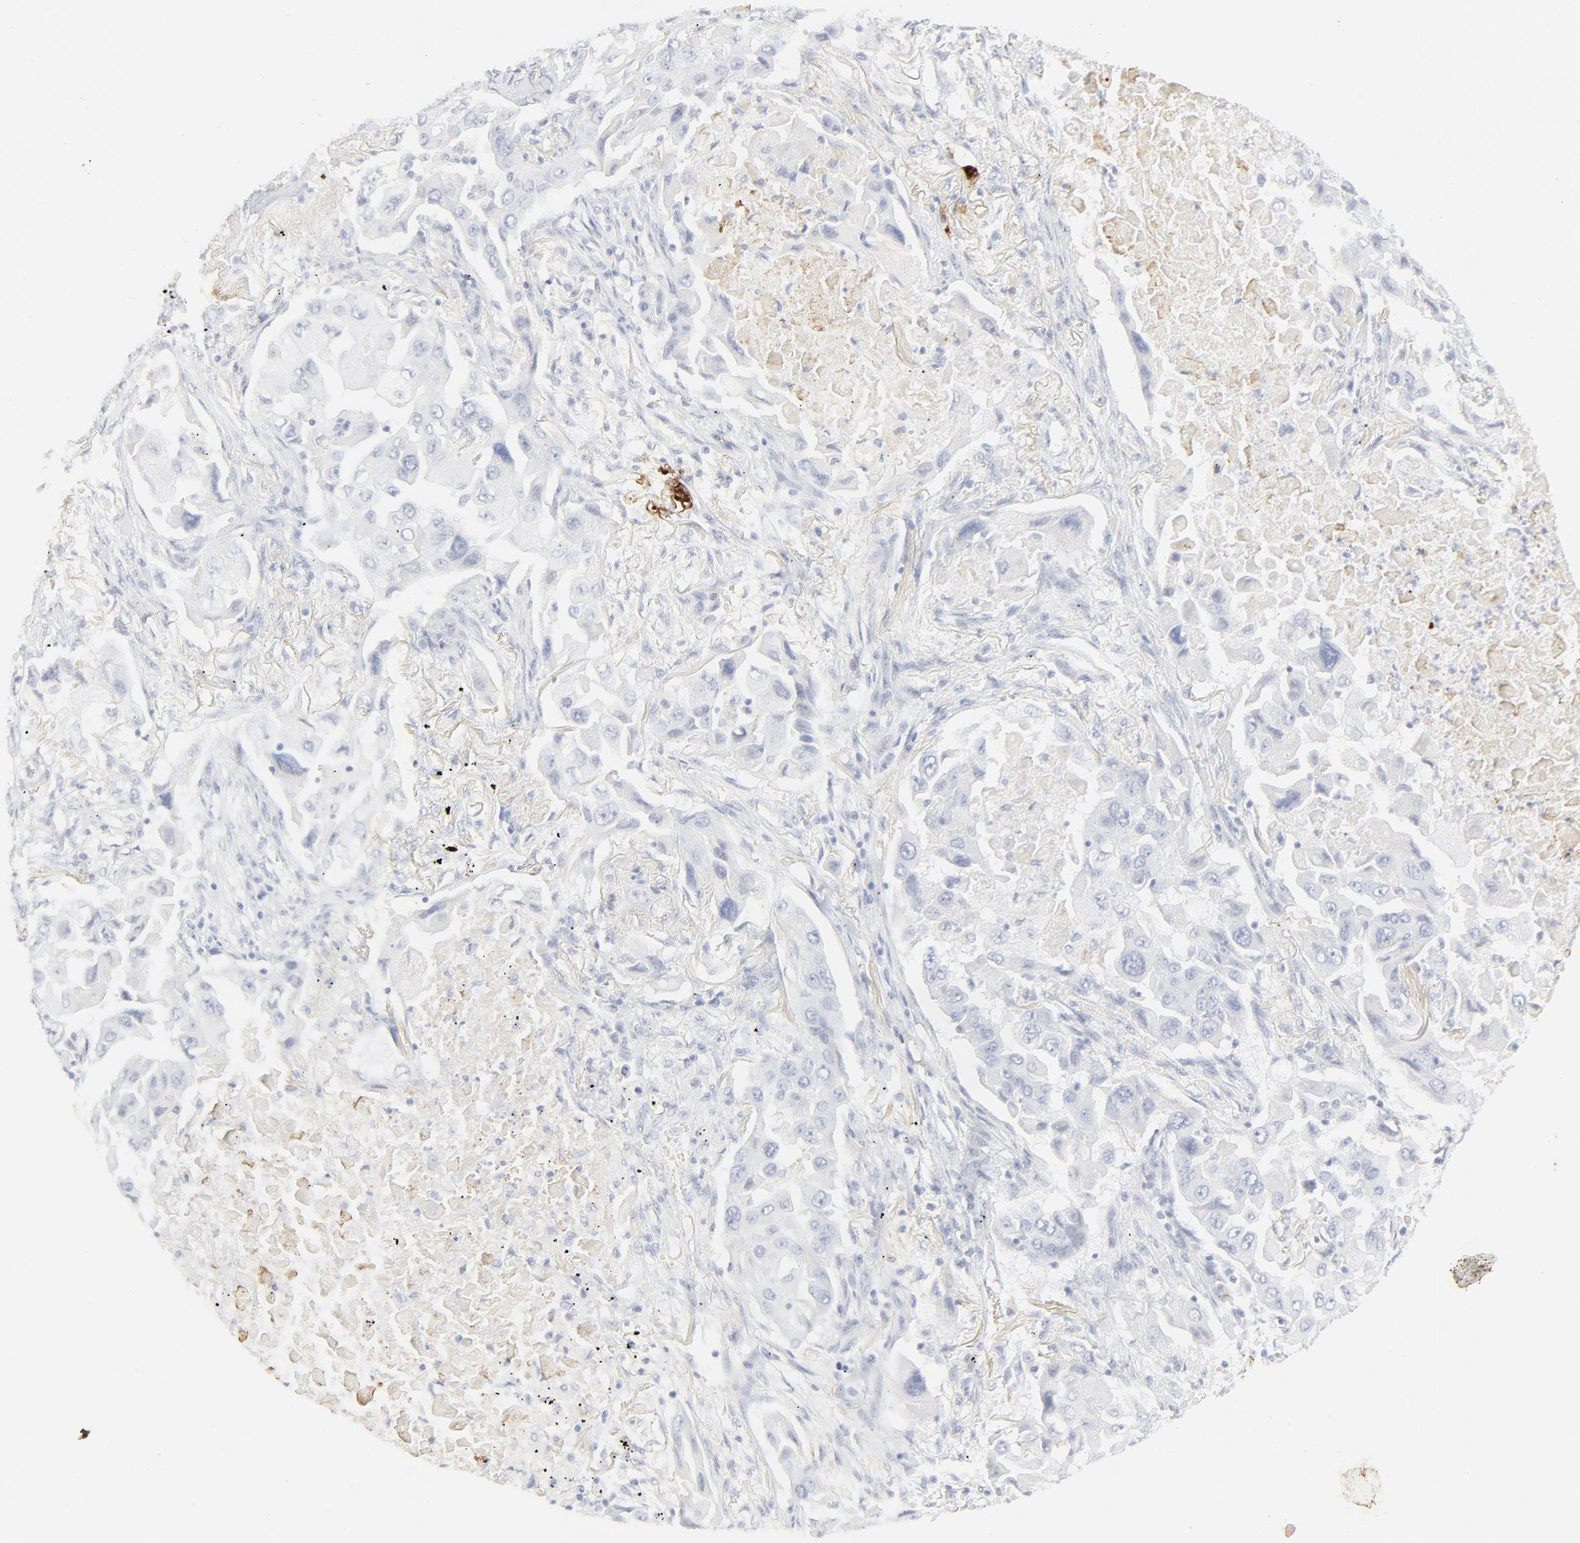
{"staining": {"intensity": "negative", "quantity": "none", "location": "none"}, "tissue": "lung cancer", "cell_type": "Tumor cells", "image_type": "cancer", "snomed": [{"axis": "morphology", "description": "Adenocarcinoma, NOS"}, {"axis": "topography", "description": "Lung"}], "caption": "This is an immunohistochemistry (IHC) histopathology image of human lung cancer. There is no expression in tumor cells.", "gene": "CCR7", "patient": {"sex": "female", "age": 65}}